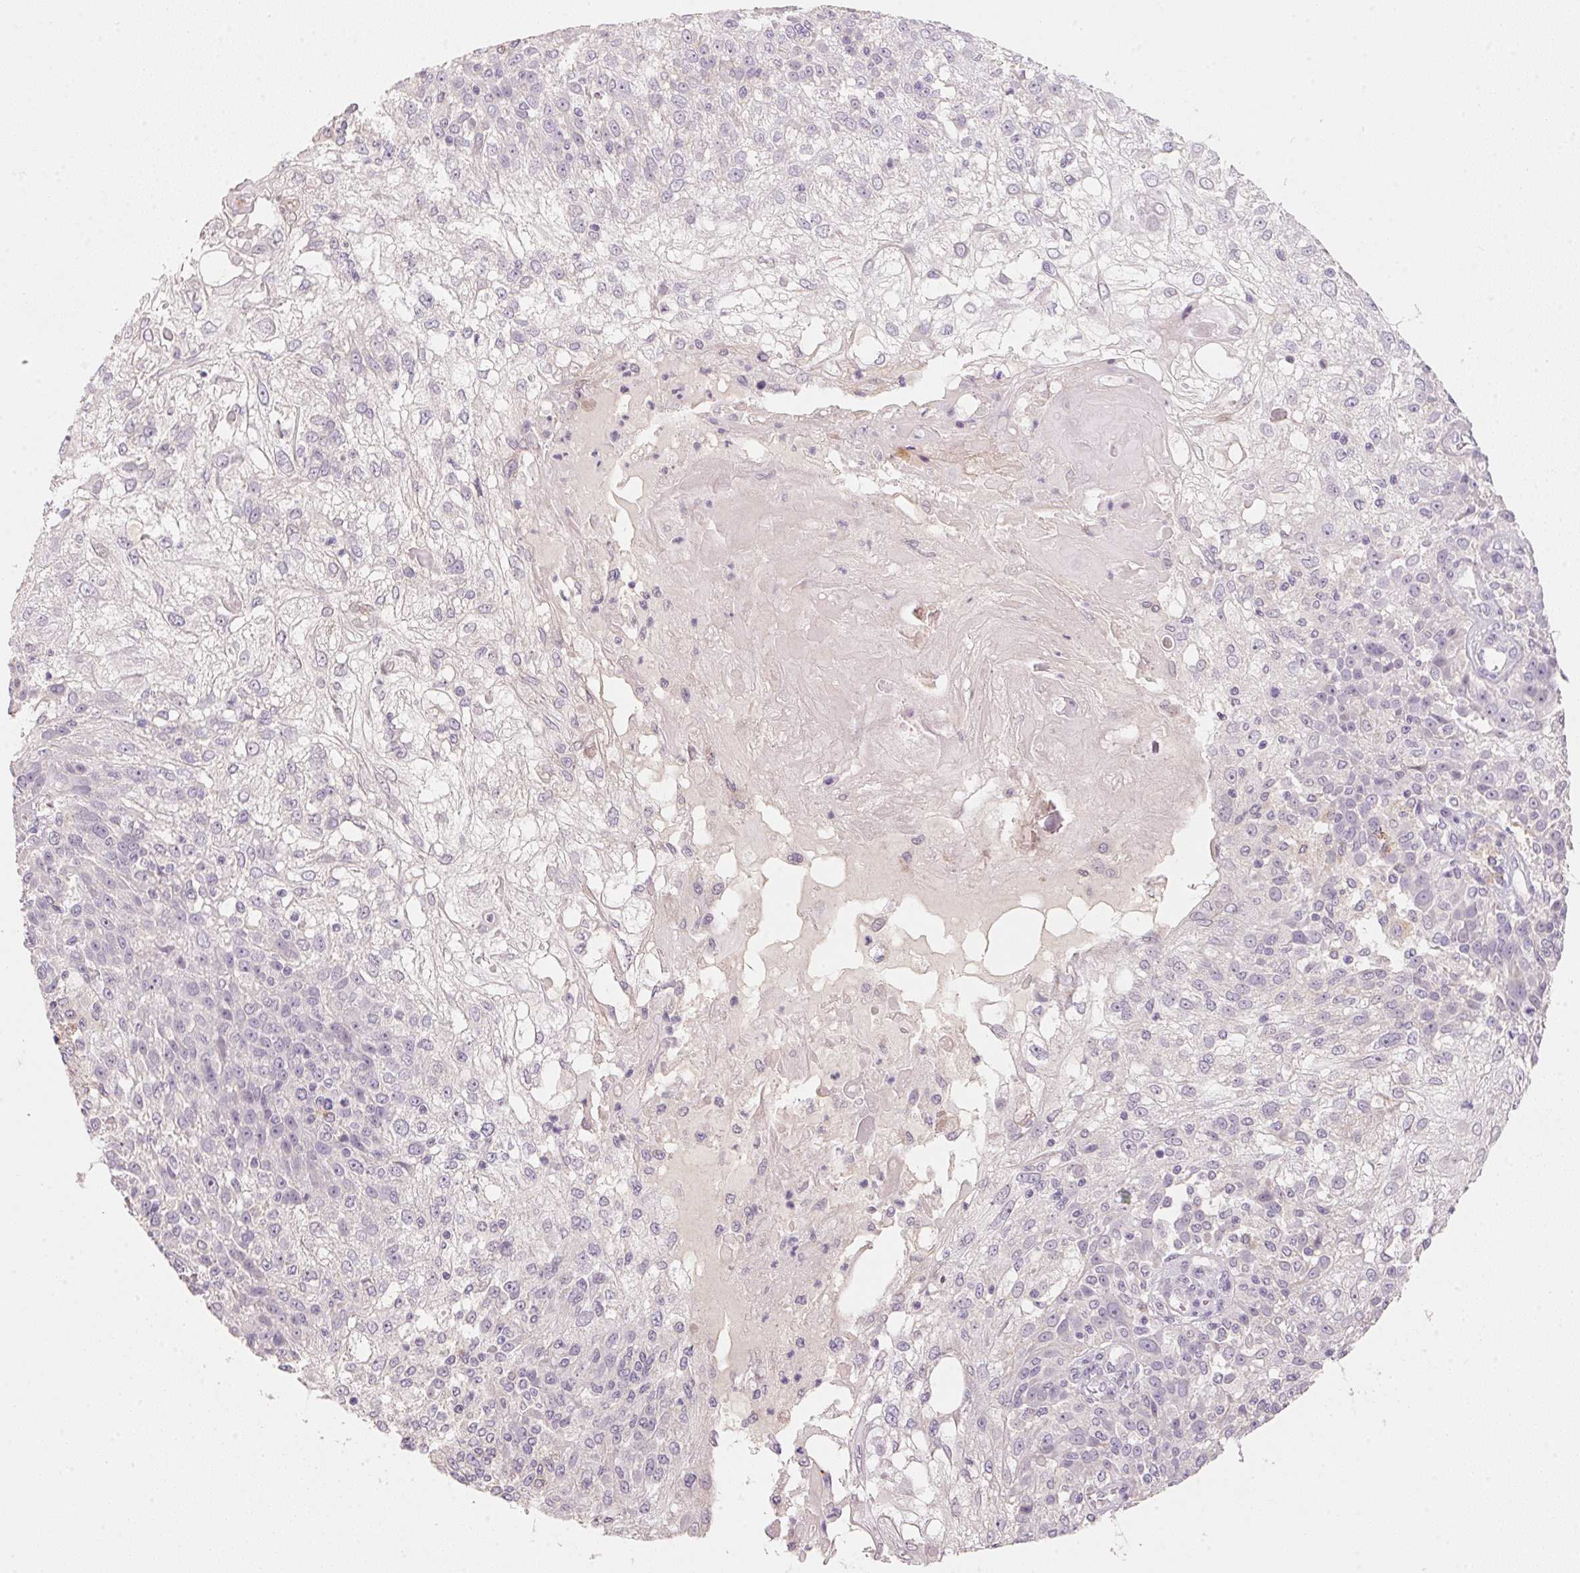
{"staining": {"intensity": "negative", "quantity": "none", "location": "none"}, "tissue": "skin cancer", "cell_type": "Tumor cells", "image_type": "cancer", "snomed": [{"axis": "morphology", "description": "Normal tissue, NOS"}, {"axis": "morphology", "description": "Squamous cell carcinoma, NOS"}, {"axis": "topography", "description": "Skin"}], "caption": "Tumor cells are negative for protein expression in human squamous cell carcinoma (skin). (Brightfield microscopy of DAB IHC at high magnification).", "gene": "TREH", "patient": {"sex": "female", "age": 83}}